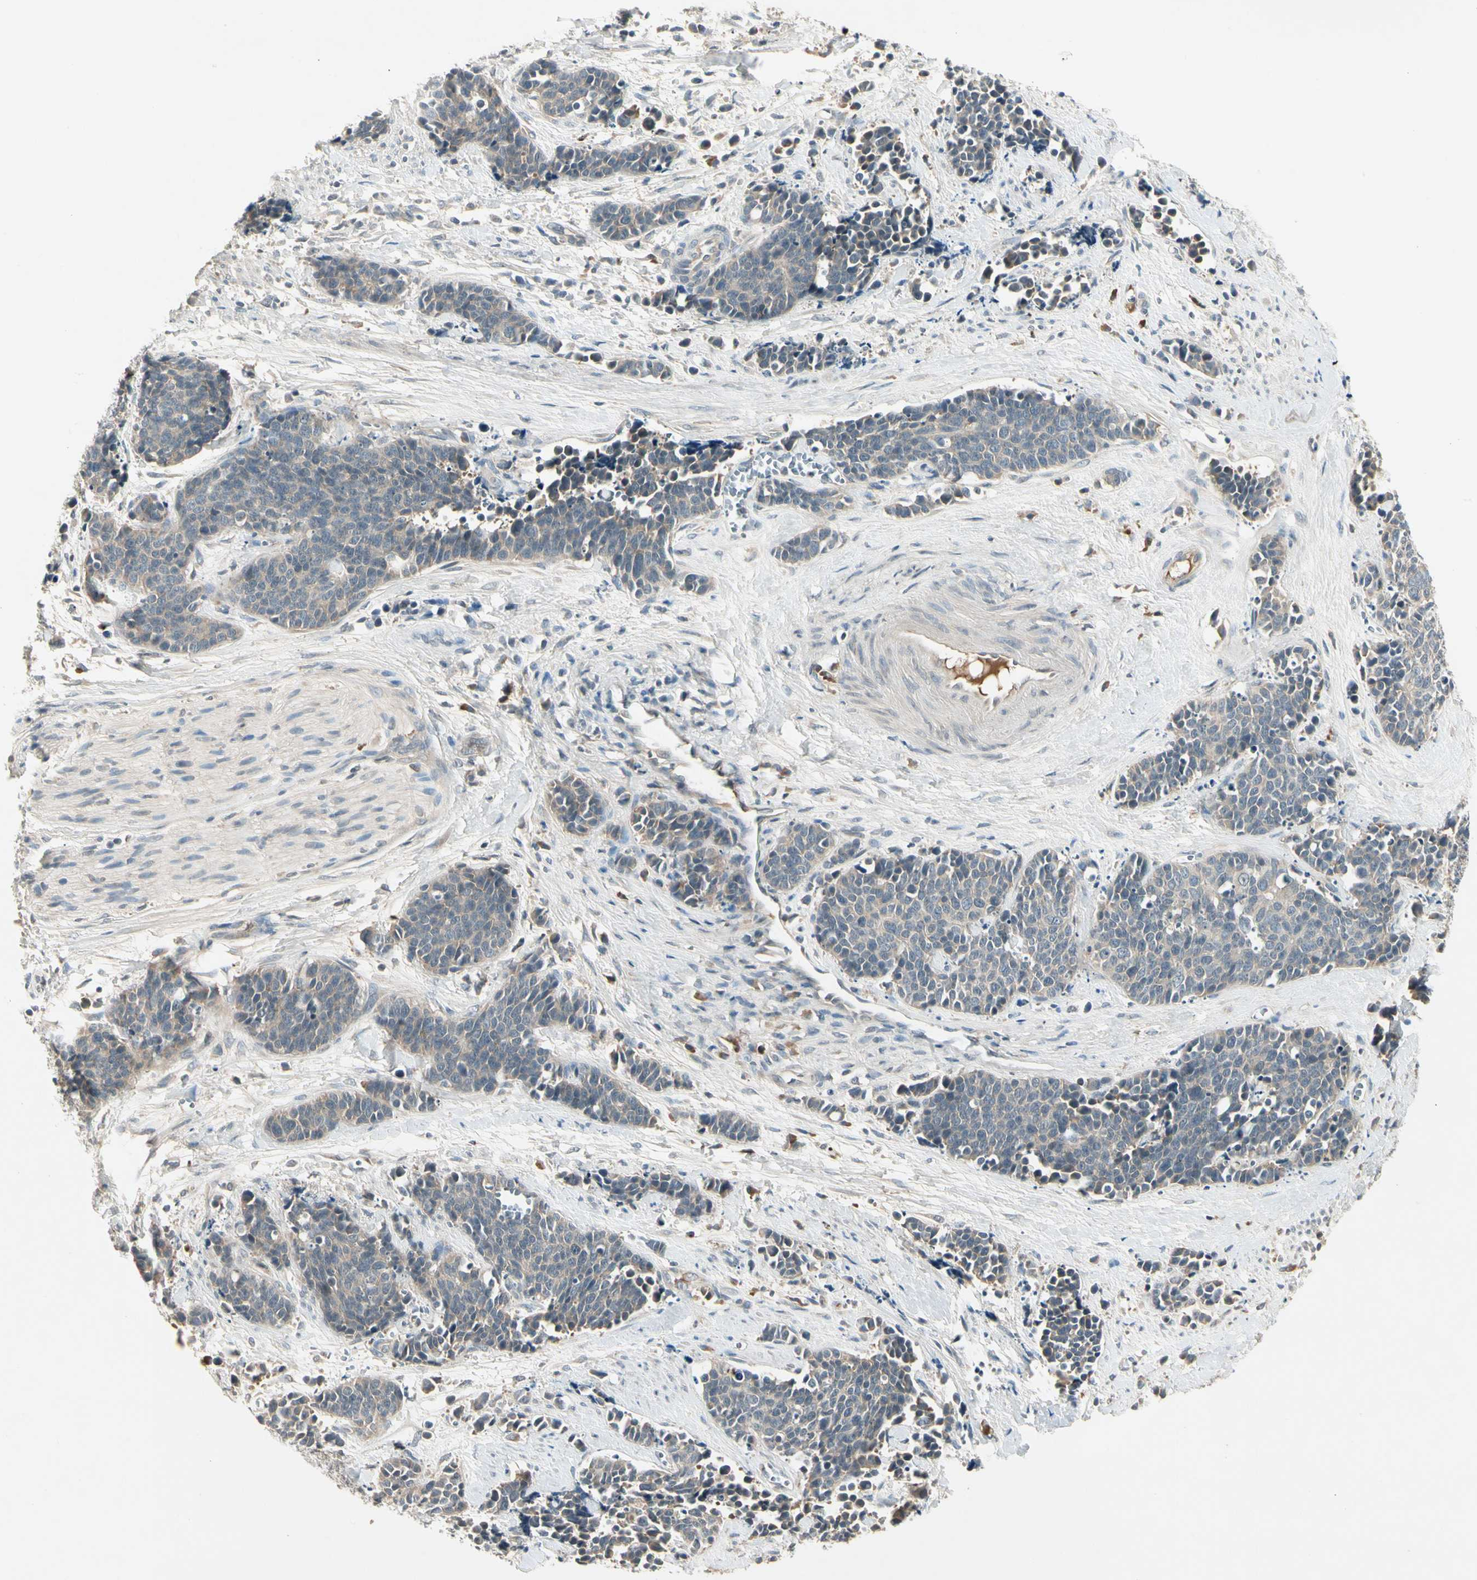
{"staining": {"intensity": "weak", "quantity": "25%-75%", "location": "cytoplasmic/membranous"}, "tissue": "cervical cancer", "cell_type": "Tumor cells", "image_type": "cancer", "snomed": [{"axis": "morphology", "description": "Squamous cell carcinoma, NOS"}, {"axis": "topography", "description": "Cervix"}], "caption": "Cervical cancer (squamous cell carcinoma) tissue displays weak cytoplasmic/membranous expression in approximately 25%-75% of tumor cells, visualized by immunohistochemistry.", "gene": "CCL4", "patient": {"sex": "female", "age": 35}}